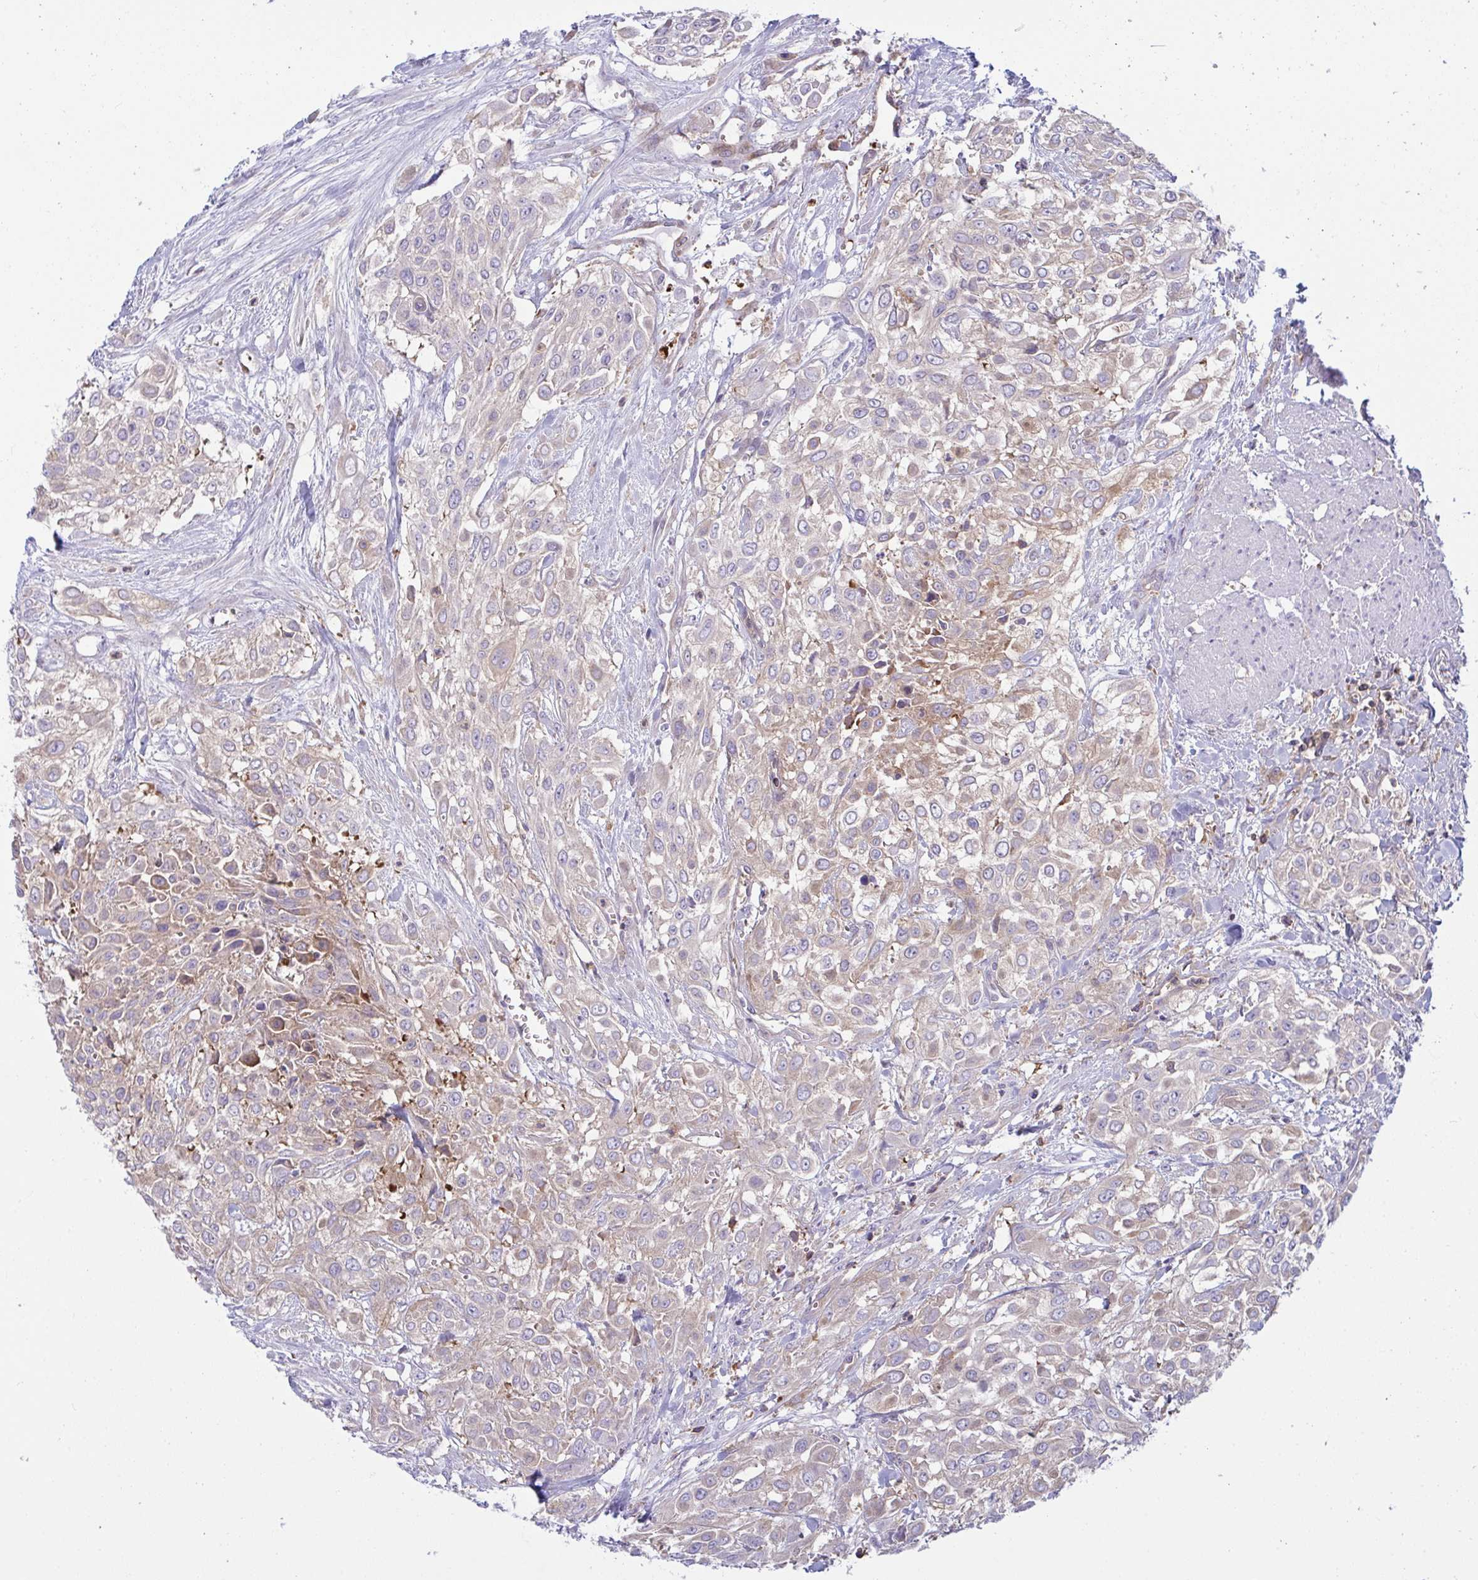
{"staining": {"intensity": "weak", "quantity": "25%-75%", "location": "cytoplasmic/membranous"}, "tissue": "urothelial cancer", "cell_type": "Tumor cells", "image_type": "cancer", "snomed": [{"axis": "morphology", "description": "Urothelial carcinoma, High grade"}, {"axis": "topography", "description": "Urinary bladder"}], "caption": "High-grade urothelial carcinoma stained for a protein demonstrates weak cytoplasmic/membranous positivity in tumor cells. (DAB IHC, brown staining for protein, blue staining for nuclei).", "gene": "TSC22D3", "patient": {"sex": "male", "age": 57}}